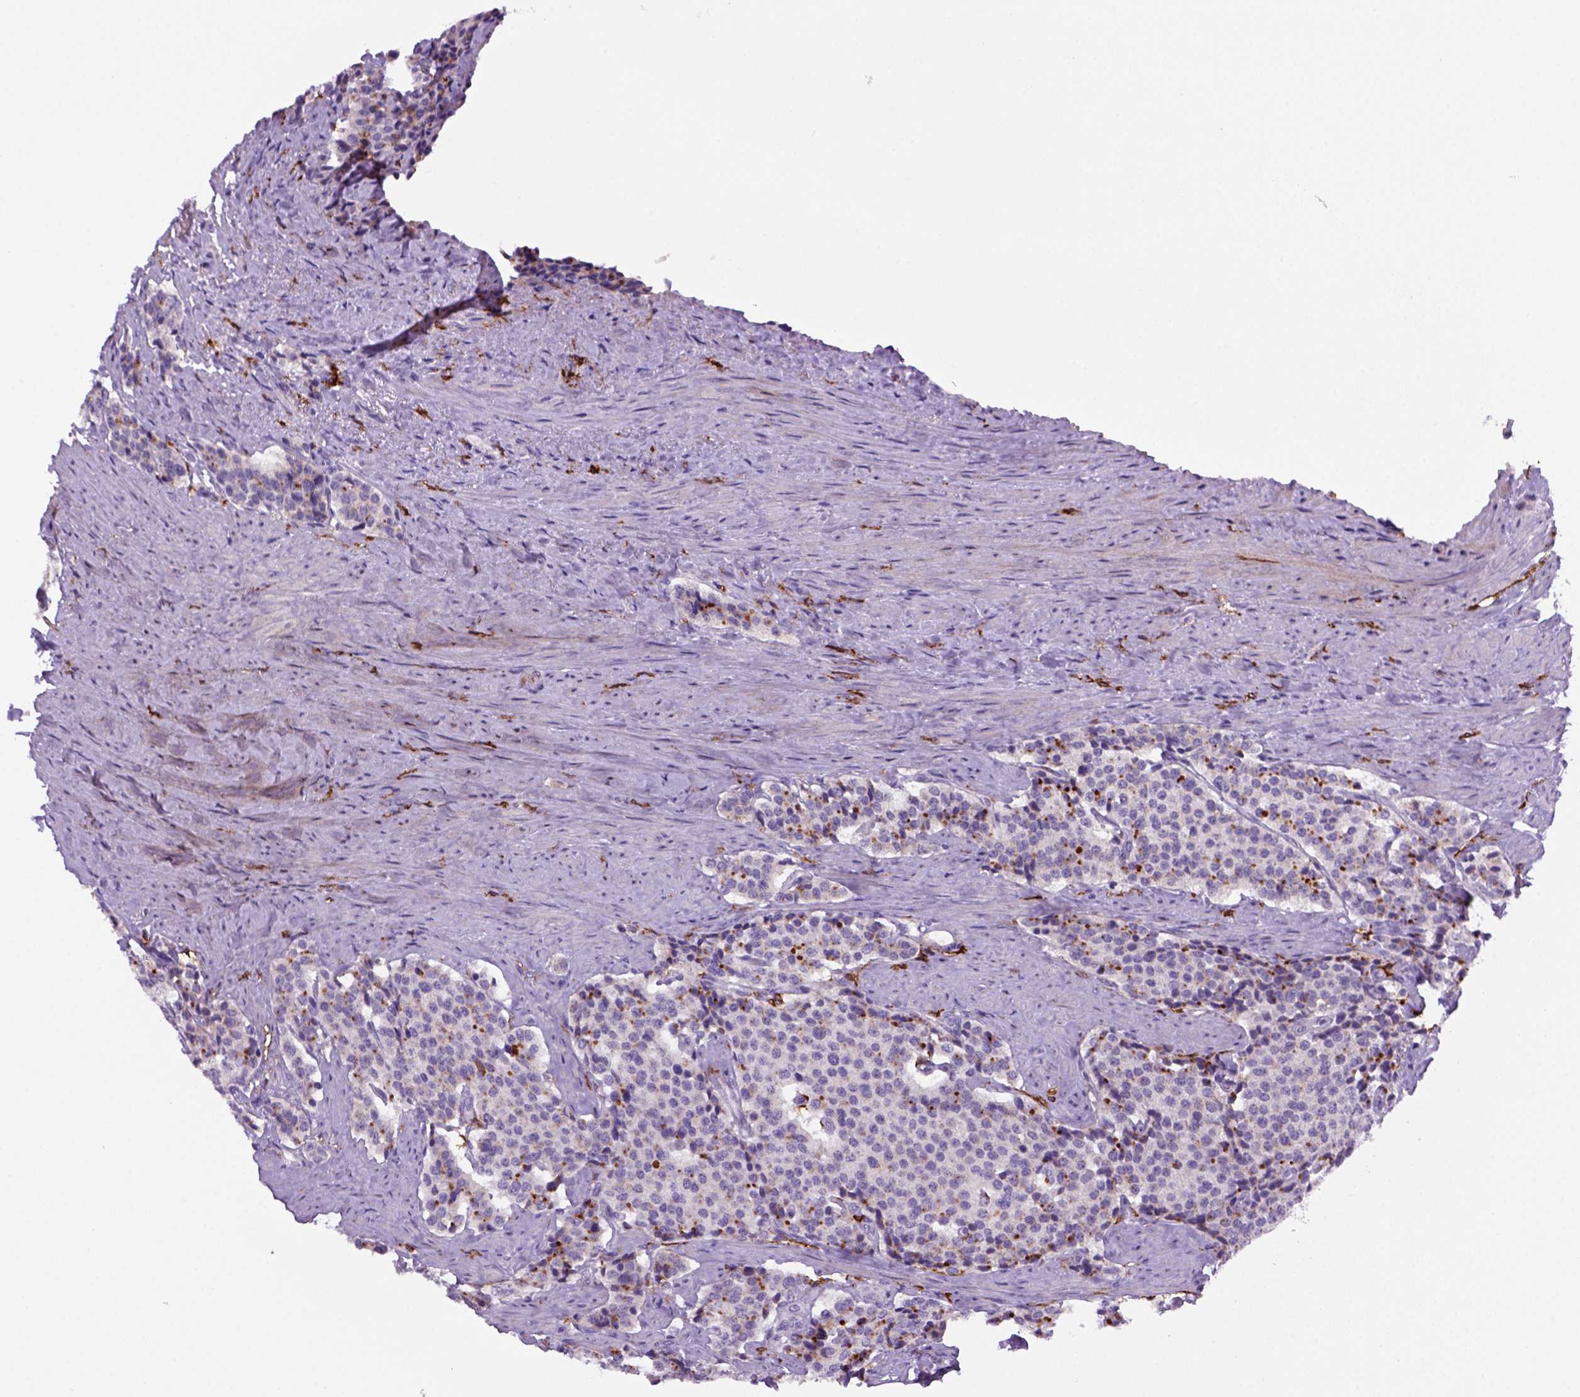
{"staining": {"intensity": "negative", "quantity": "none", "location": "none"}, "tissue": "carcinoid", "cell_type": "Tumor cells", "image_type": "cancer", "snomed": [{"axis": "morphology", "description": "Carcinoid, malignant, NOS"}, {"axis": "topography", "description": "Small intestine"}], "caption": "Micrograph shows no protein staining in tumor cells of carcinoid tissue. (DAB (3,3'-diaminobenzidine) IHC with hematoxylin counter stain).", "gene": "CD14", "patient": {"sex": "female", "age": 58}}